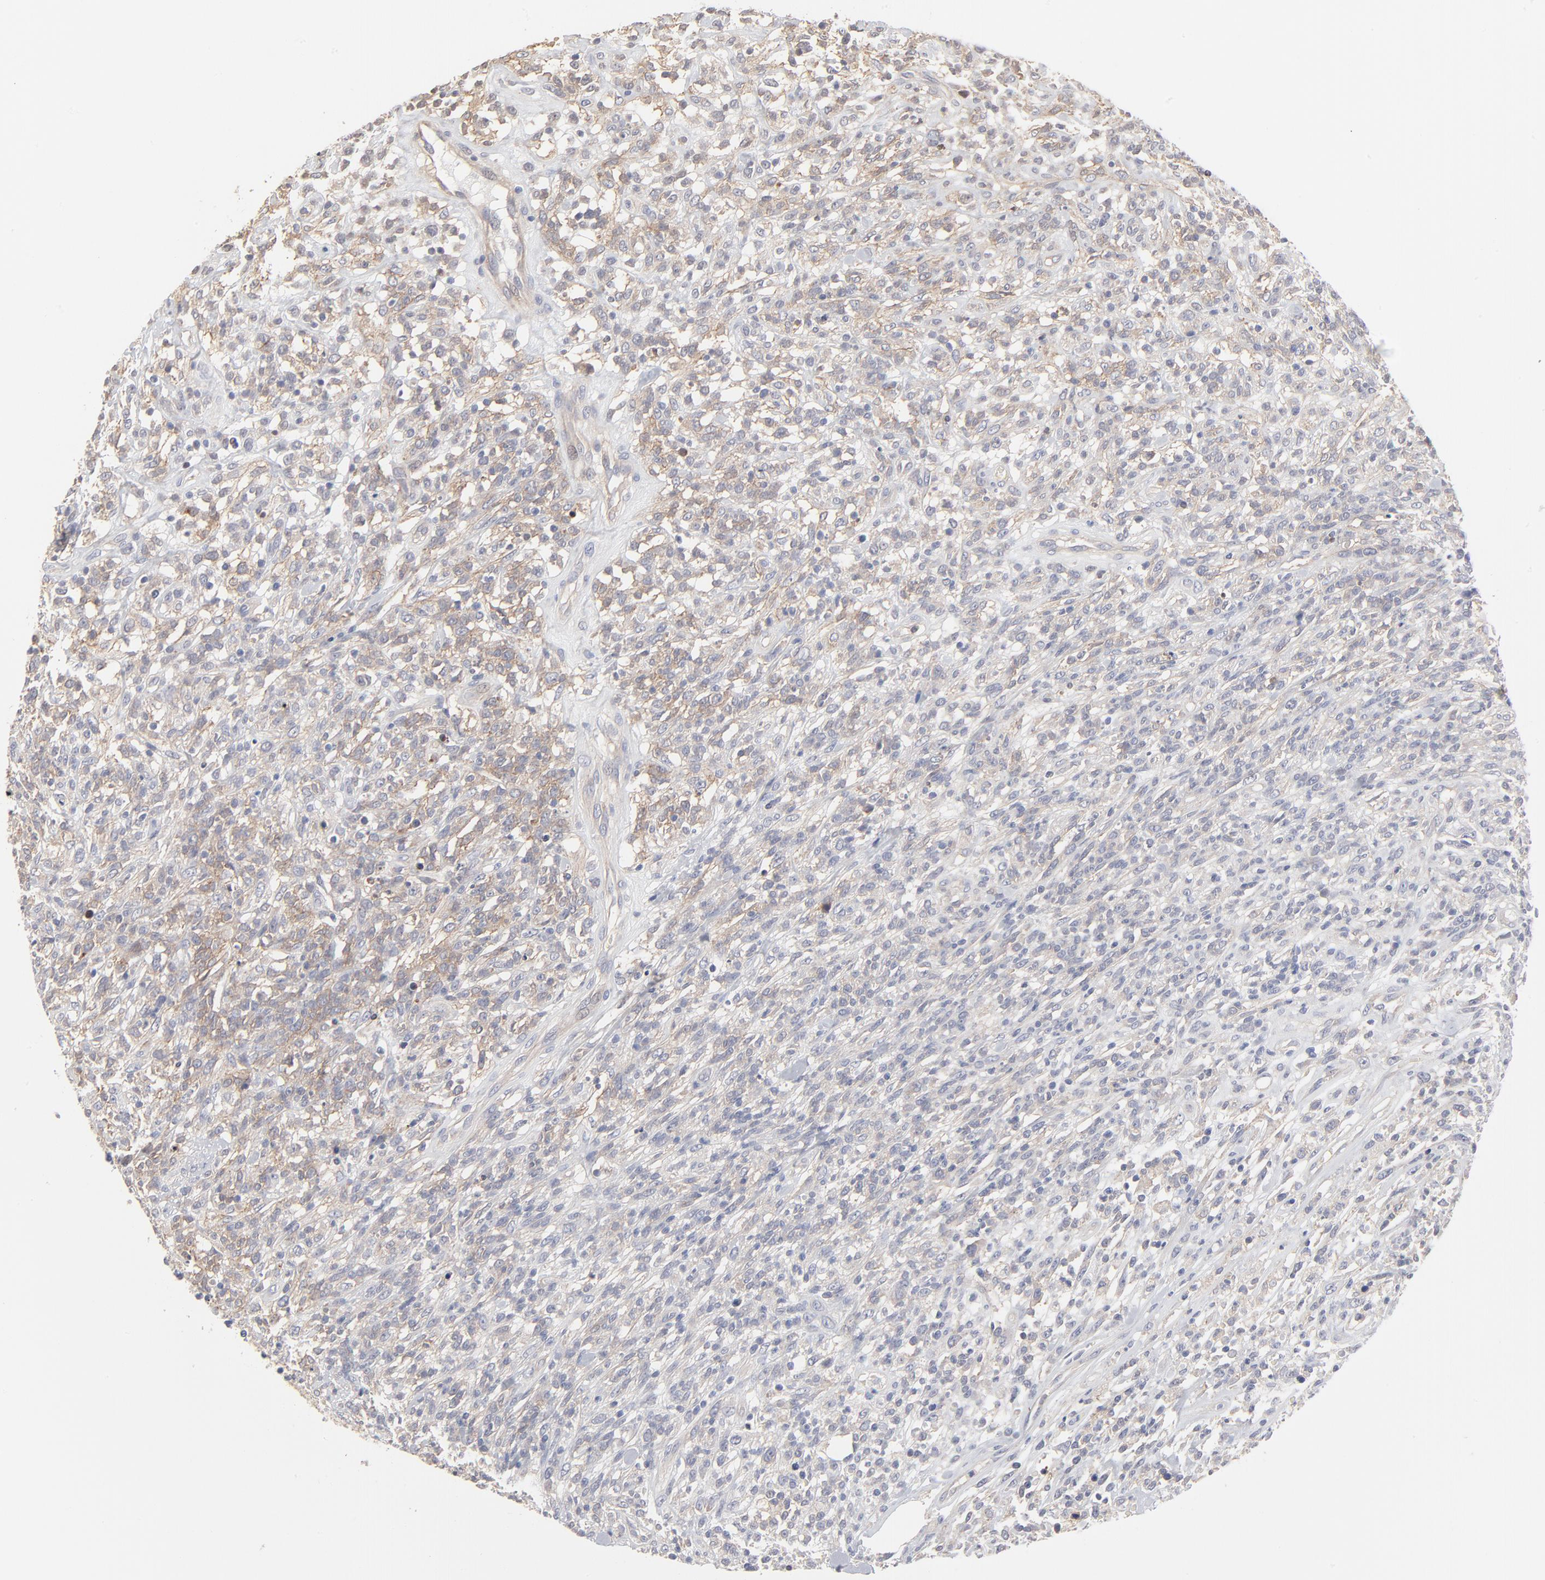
{"staining": {"intensity": "moderate", "quantity": "25%-75%", "location": "cytoplasmic/membranous"}, "tissue": "lymphoma", "cell_type": "Tumor cells", "image_type": "cancer", "snomed": [{"axis": "morphology", "description": "Malignant lymphoma, non-Hodgkin's type, High grade"}, {"axis": "topography", "description": "Lymph node"}], "caption": "Moderate cytoplasmic/membranous protein expression is appreciated in approximately 25%-75% of tumor cells in lymphoma.", "gene": "SLC16A1", "patient": {"sex": "female", "age": 73}}